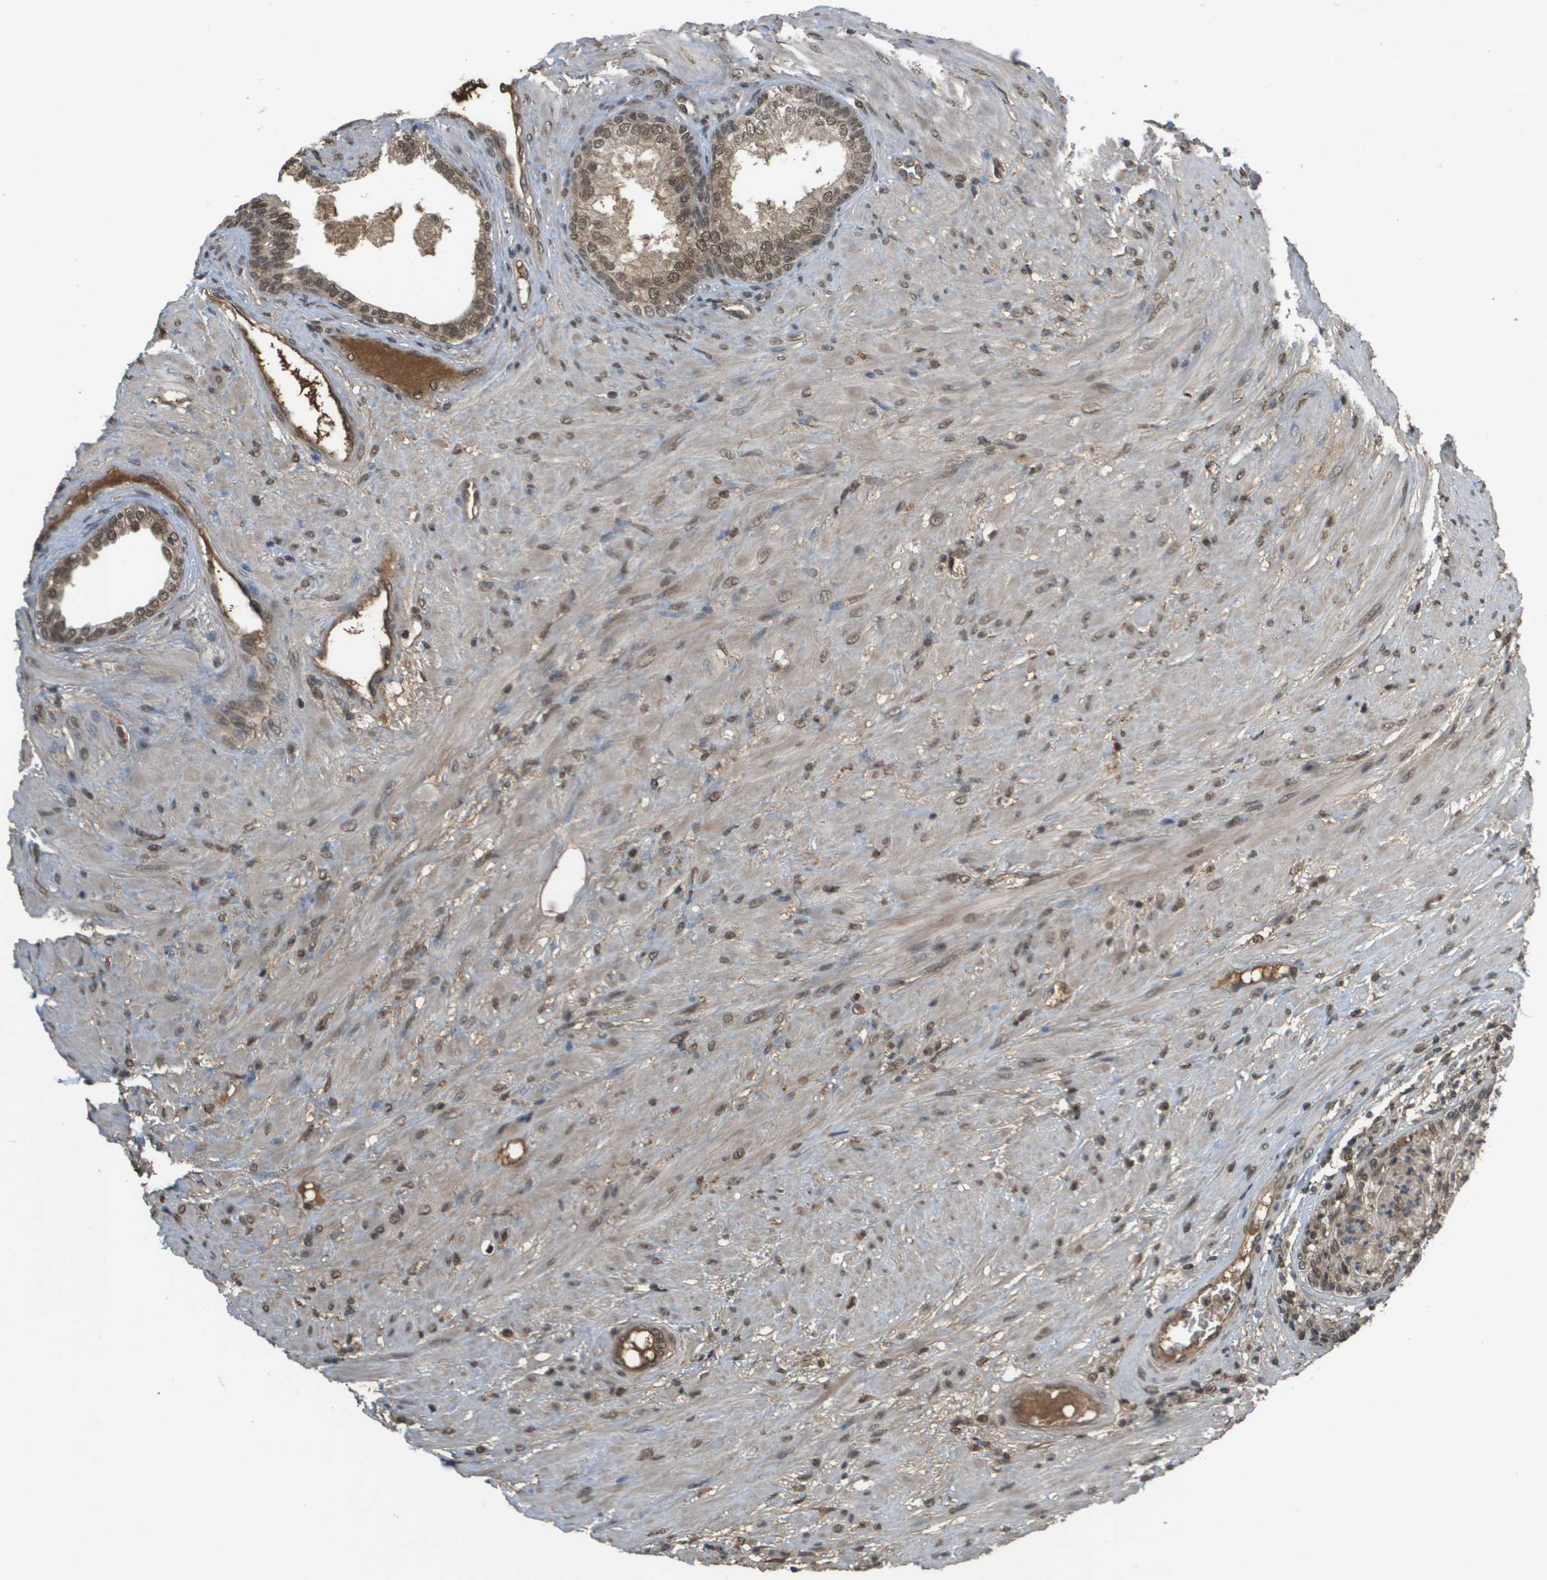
{"staining": {"intensity": "moderate", "quantity": ">75%", "location": "cytoplasmic/membranous,nuclear"}, "tissue": "prostate", "cell_type": "Glandular cells", "image_type": "normal", "snomed": [{"axis": "morphology", "description": "Normal tissue, NOS"}, {"axis": "topography", "description": "Prostate"}], "caption": "Human prostate stained with a brown dye displays moderate cytoplasmic/membranous,nuclear positive positivity in about >75% of glandular cells.", "gene": "NDRG2", "patient": {"sex": "male", "age": 76}}